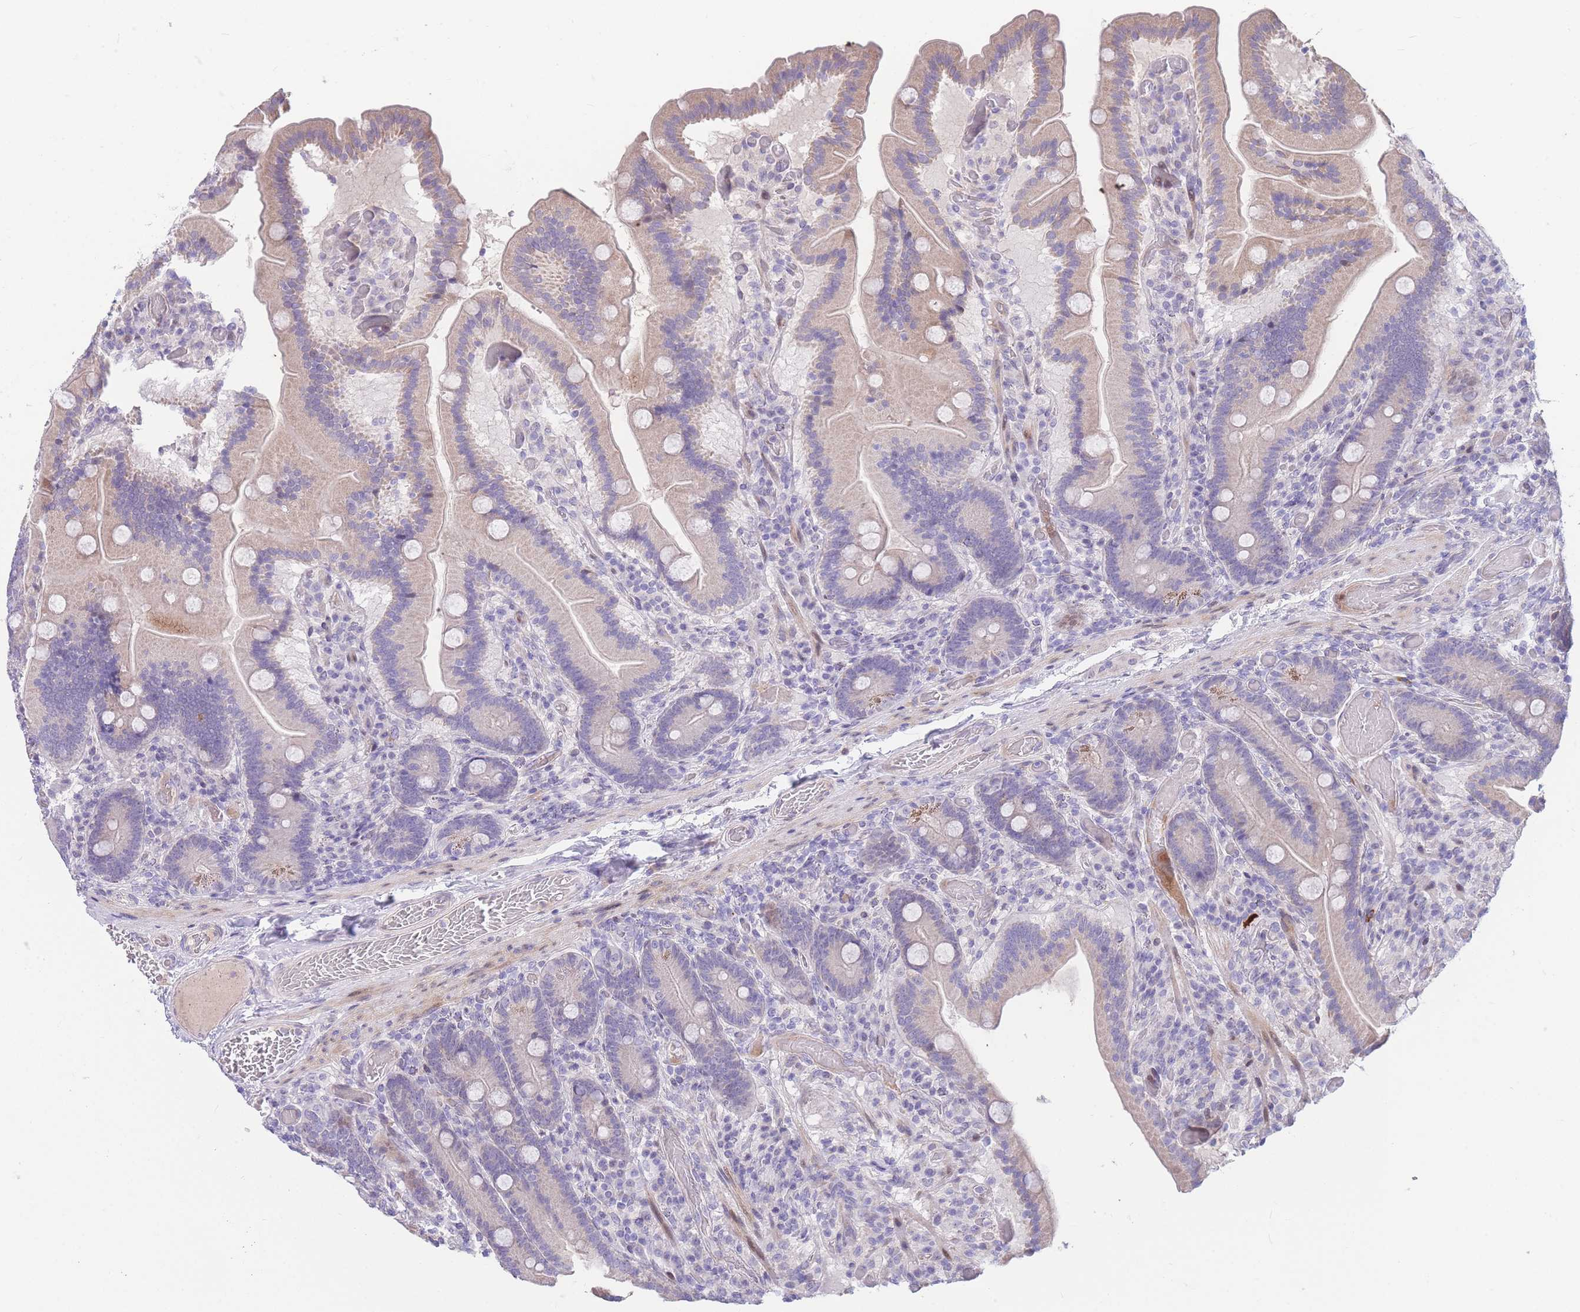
{"staining": {"intensity": "weak", "quantity": "25%-75%", "location": "cytoplasmic/membranous"}, "tissue": "duodenum", "cell_type": "Glandular cells", "image_type": "normal", "snomed": [{"axis": "morphology", "description": "Normal tissue, NOS"}, {"axis": "topography", "description": "Duodenum"}], "caption": "Protein staining of benign duodenum exhibits weak cytoplasmic/membranous positivity in approximately 25%-75% of glandular cells.", "gene": "SHCBP1", "patient": {"sex": "female", "age": 62}}